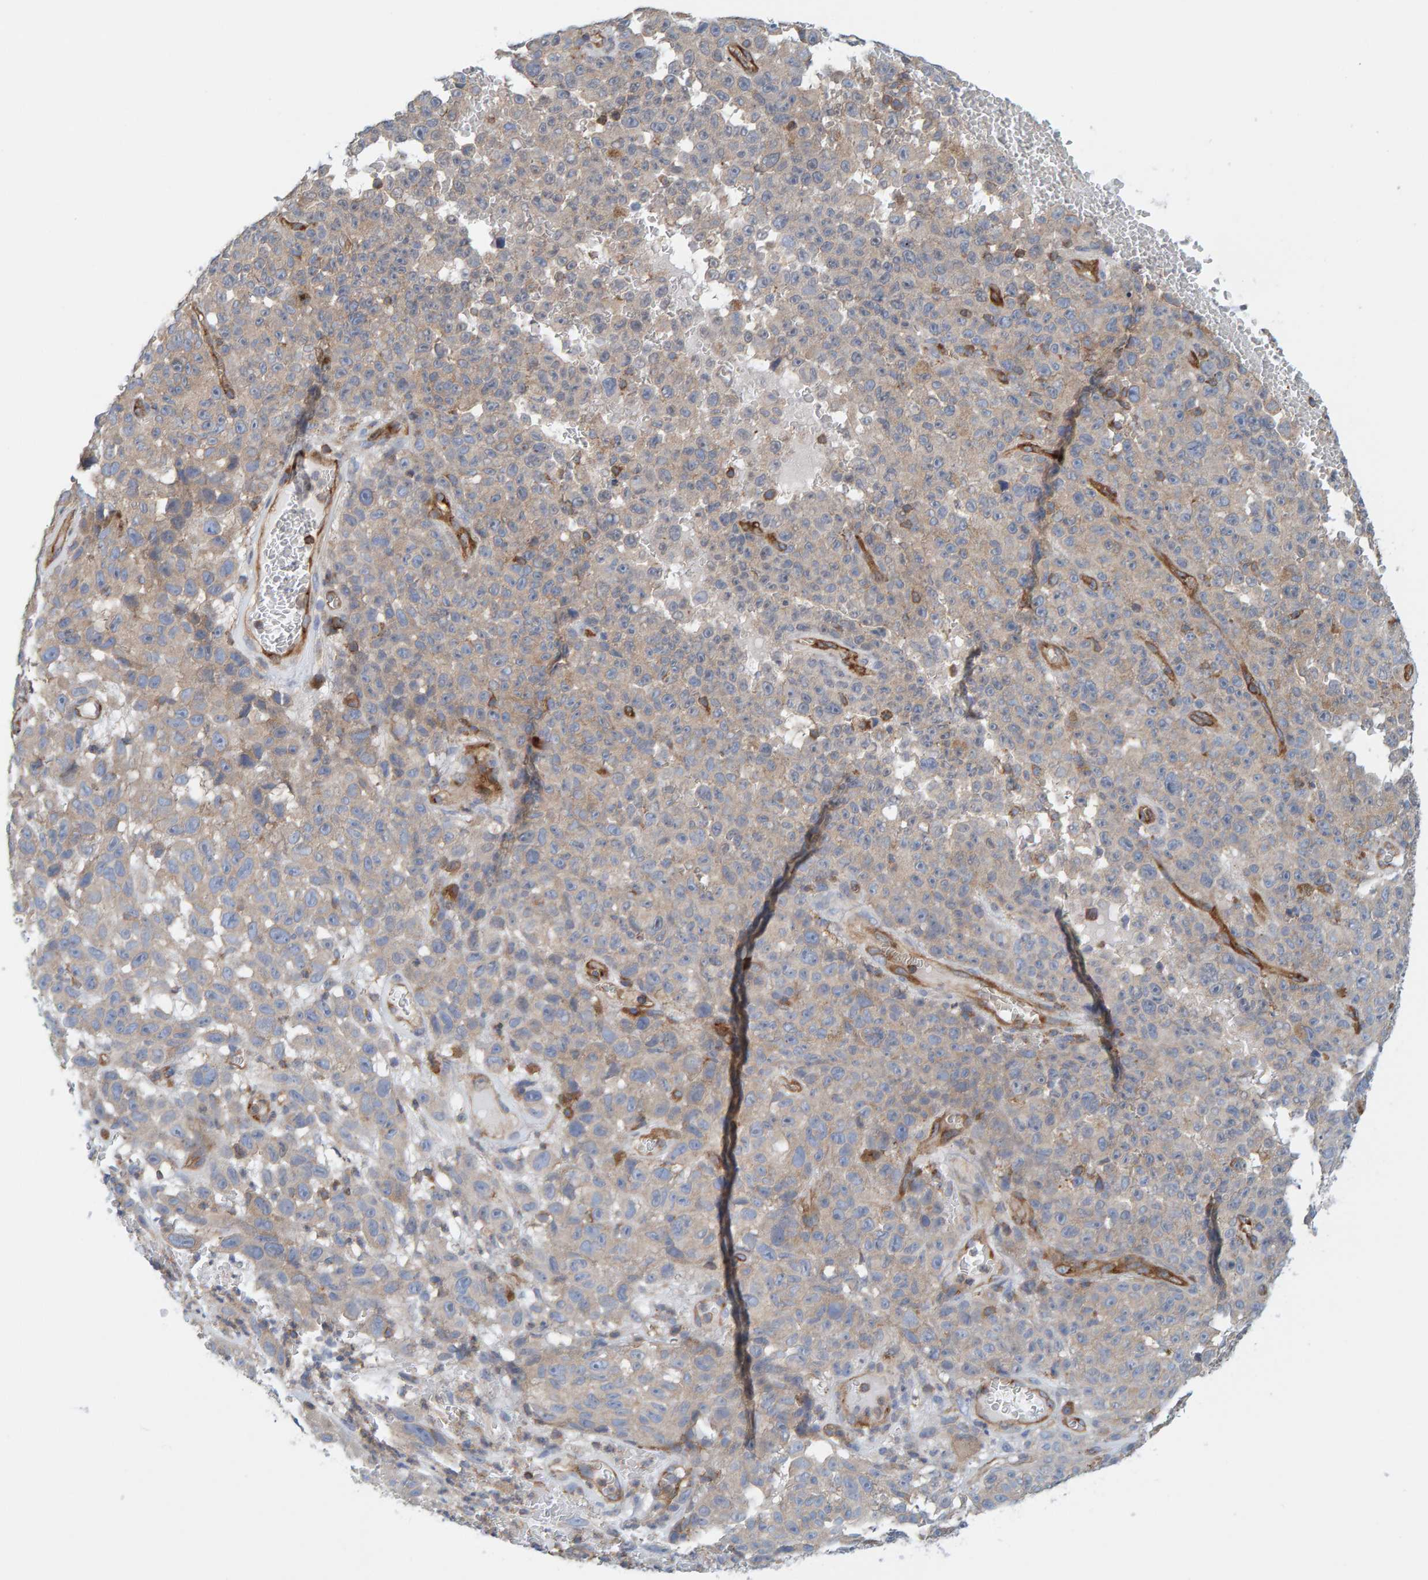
{"staining": {"intensity": "weak", "quantity": ">75%", "location": "cytoplasmic/membranous"}, "tissue": "melanoma", "cell_type": "Tumor cells", "image_type": "cancer", "snomed": [{"axis": "morphology", "description": "Malignant melanoma, NOS"}, {"axis": "topography", "description": "Skin"}], "caption": "Immunohistochemical staining of malignant melanoma exhibits low levels of weak cytoplasmic/membranous expression in approximately >75% of tumor cells.", "gene": "PRKD2", "patient": {"sex": "female", "age": 82}}